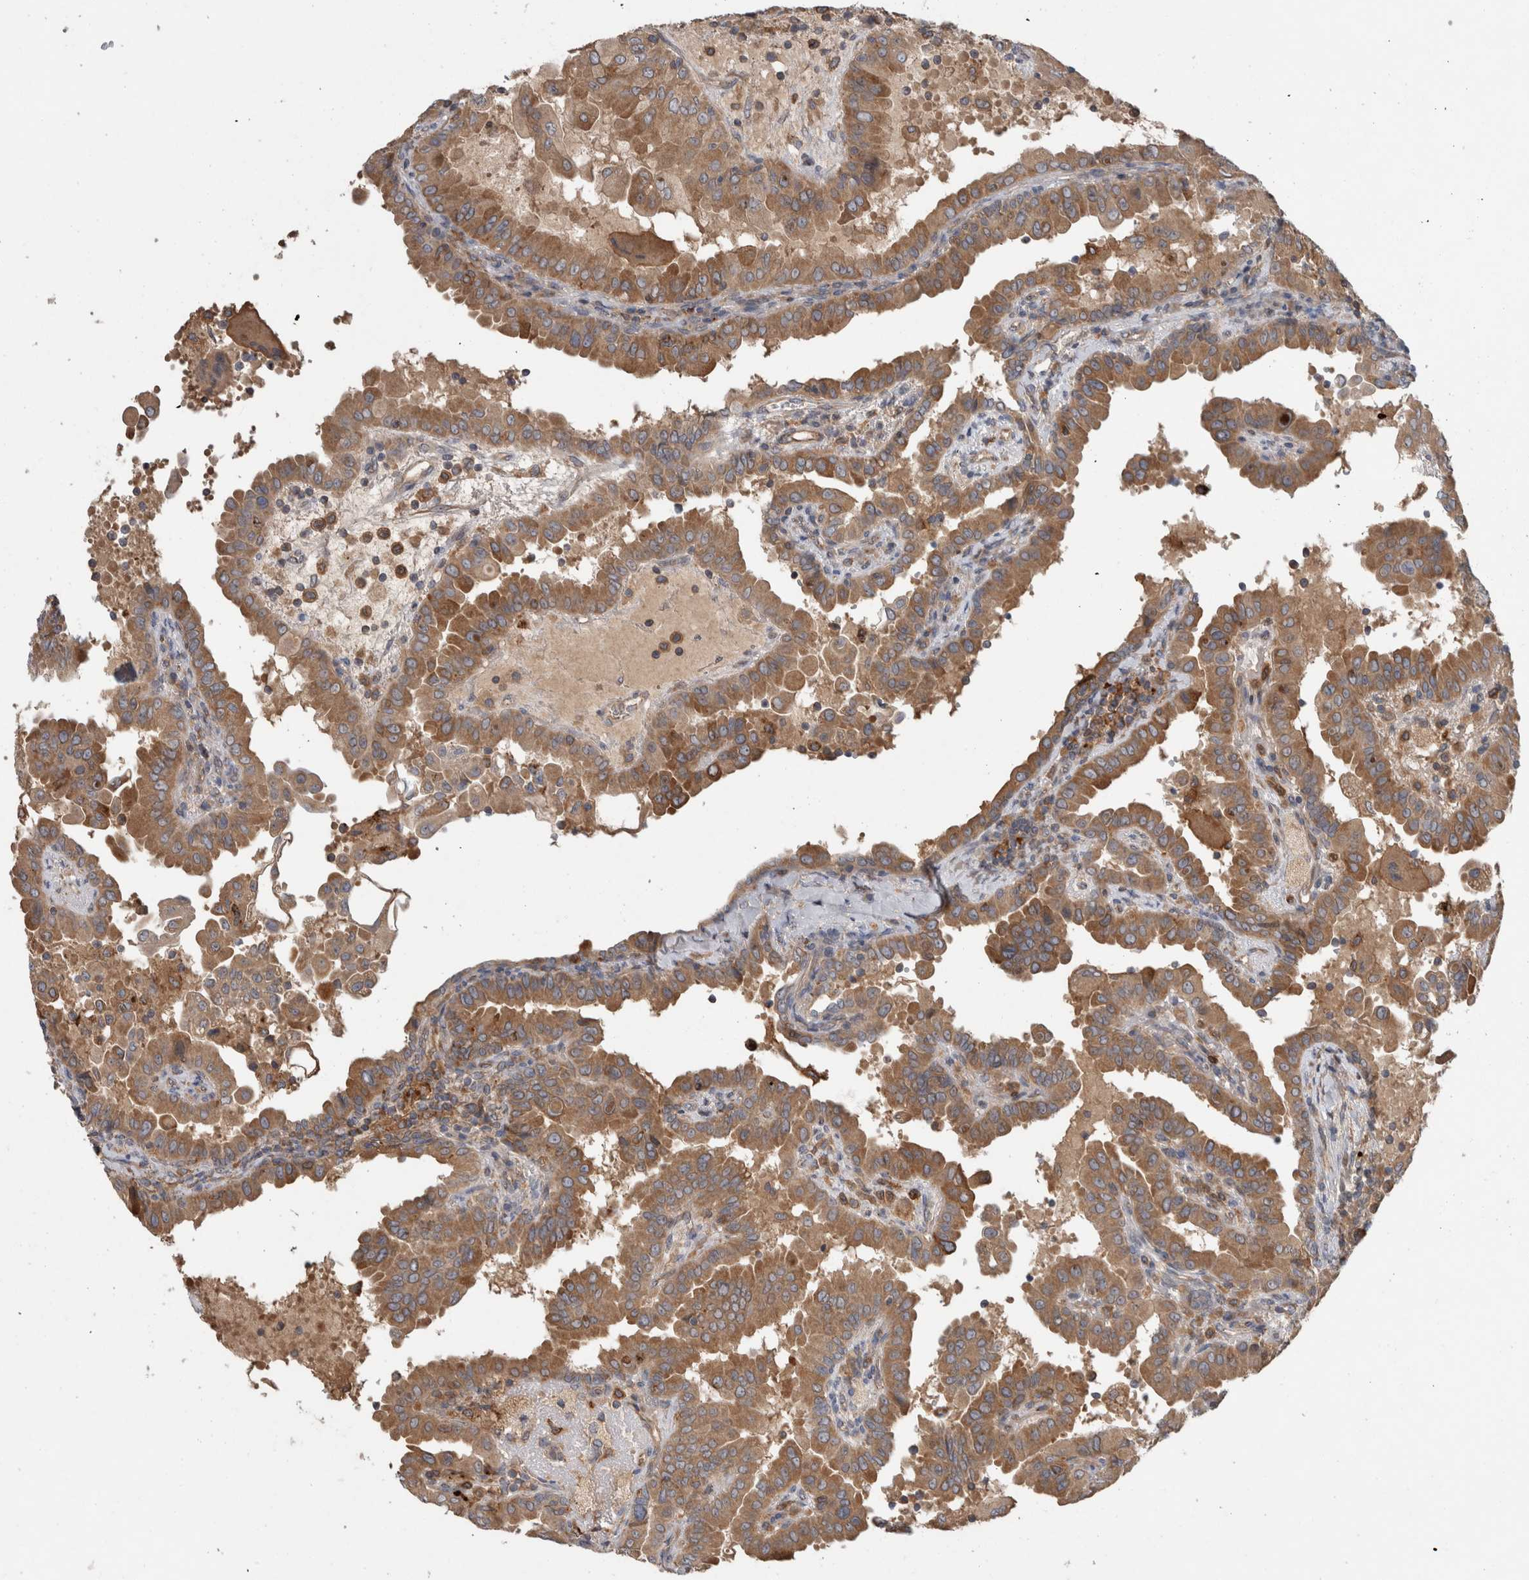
{"staining": {"intensity": "moderate", "quantity": ">75%", "location": "cytoplasmic/membranous"}, "tissue": "thyroid cancer", "cell_type": "Tumor cells", "image_type": "cancer", "snomed": [{"axis": "morphology", "description": "Papillary adenocarcinoma, NOS"}, {"axis": "topography", "description": "Thyroid gland"}], "caption": "The immunohistochemical stain shows moderate cytoplasmic/membranous positivity in tumor cells of papillary adenocarcinoma (thyroid) tissue. Using DAB (brown) and hematoxylin (blue) stains, captured at high magnification using brightfield microscopy.", "gene": "TARBP1", "patient": {"sex": "male", "age": 33}}